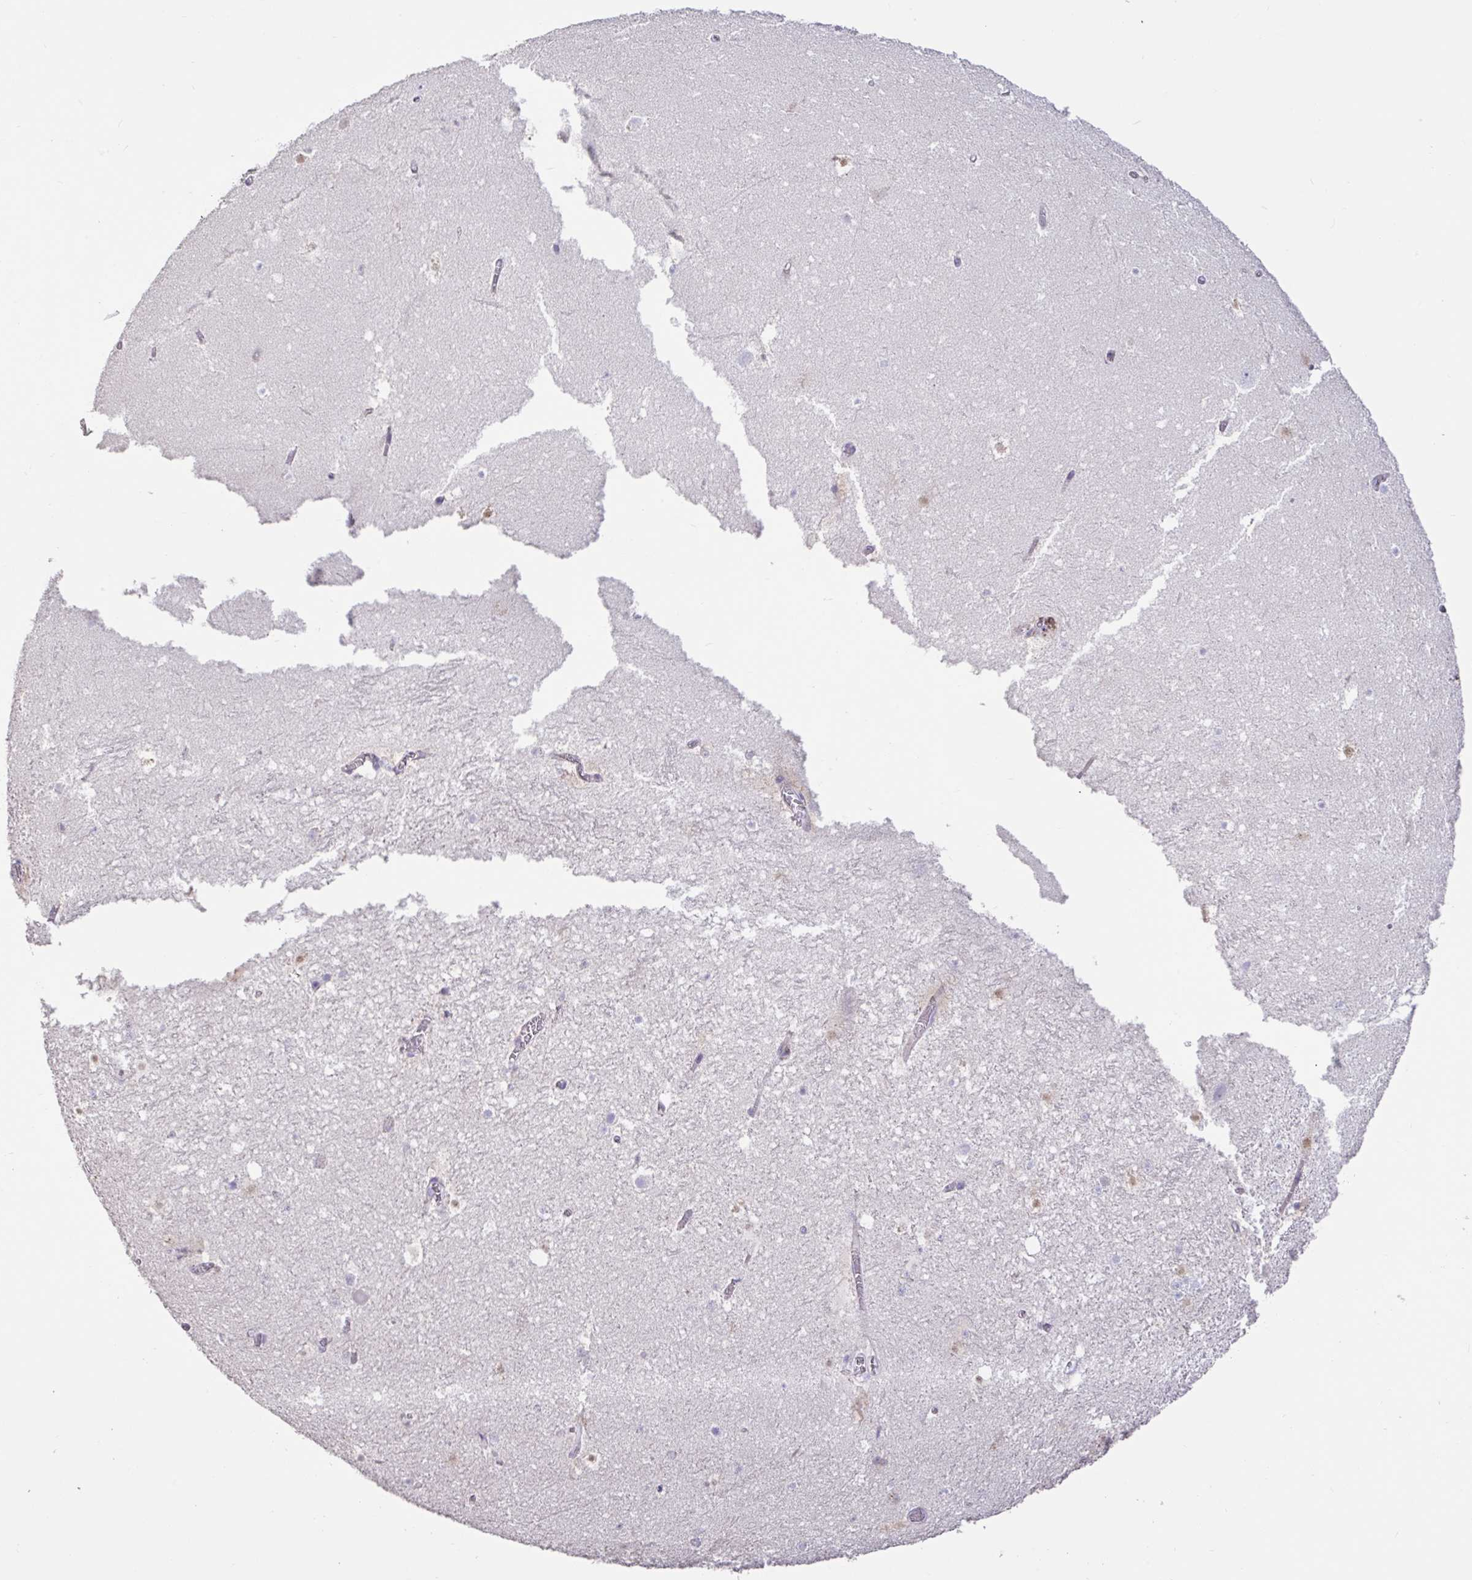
{"staining": {"intensity": "negative", "quantity": "none", "location": "none"}, "tissue": "hippocampus", "cell_type": "Glial cells", "image_type": "normal", "snomed": [{"axis": "morphology", "description": "Normal tissue, NOS"}, {"axis": "topography", "description": "Hippocampus"}], "caption": "Histopathology image shows no protein expression in glial cells of unremarkable hippocampus. (DAB (3,3'-diaminobenzidine) immunohistochemistry visualized using brightfield microscopy, high magnification).", "gene": "PYGM", "patient": {"sex": "female", "age": 42}}